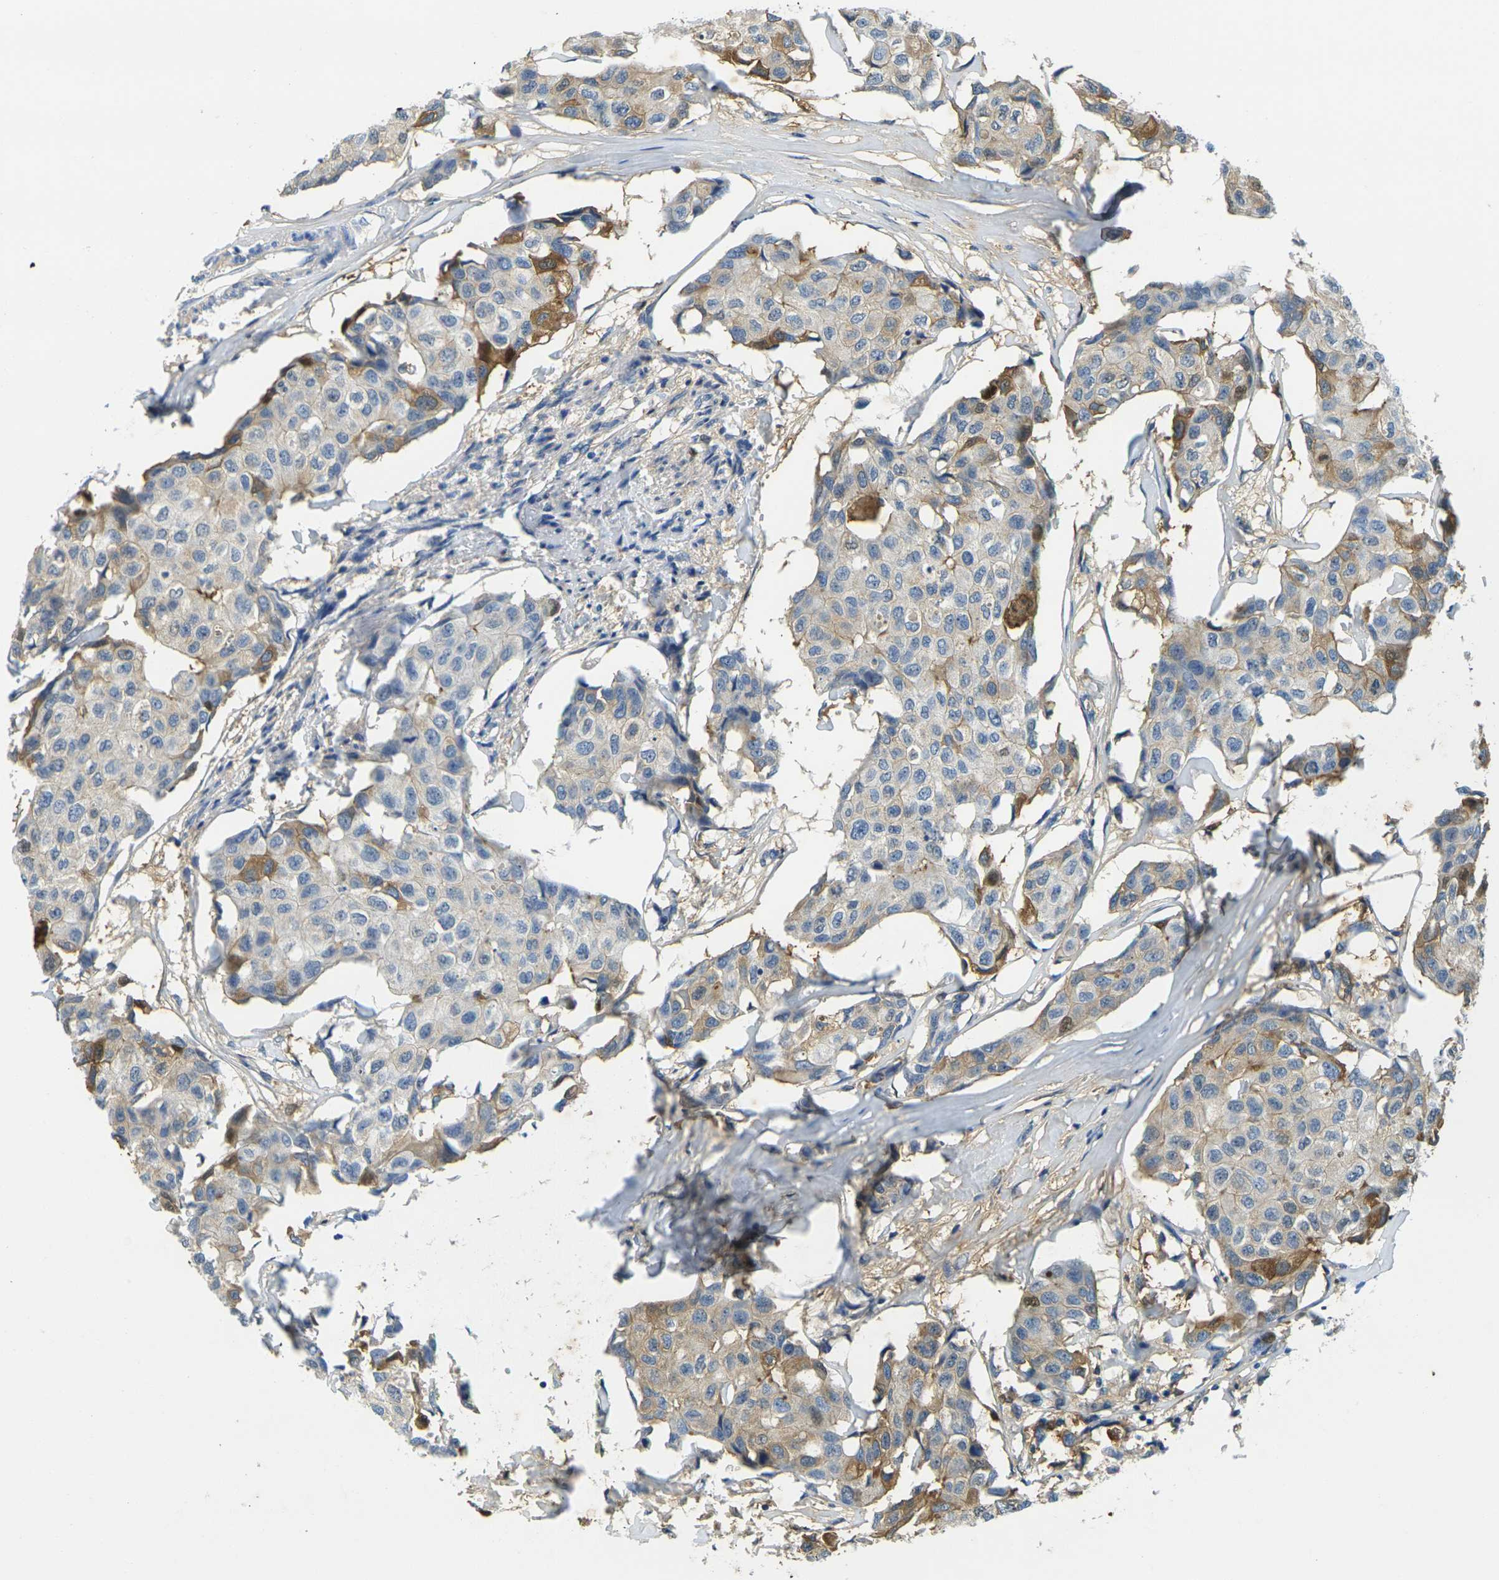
{"staining": {"intensity": "moderate", "quantity": "<25%", "location": "cytoplasmic/membranous"}, "tissue": "breast cancer", "cell_type": "Tumor cells", "image_type": "cancer", "snomed": [{"axis": "morphology", "description": "Duct carcinoma"}, {"axis": "topography", "description": "Breast"}], "caption": "Immunohistochemical staining of intraductal carcinoma (breast) exhibits low levels of moderate cytoplasmic/membranous staining in approximately <25% of tumor cells.", "gene": "PLCD1", "patient": {"sex": "female", "age": 80}}